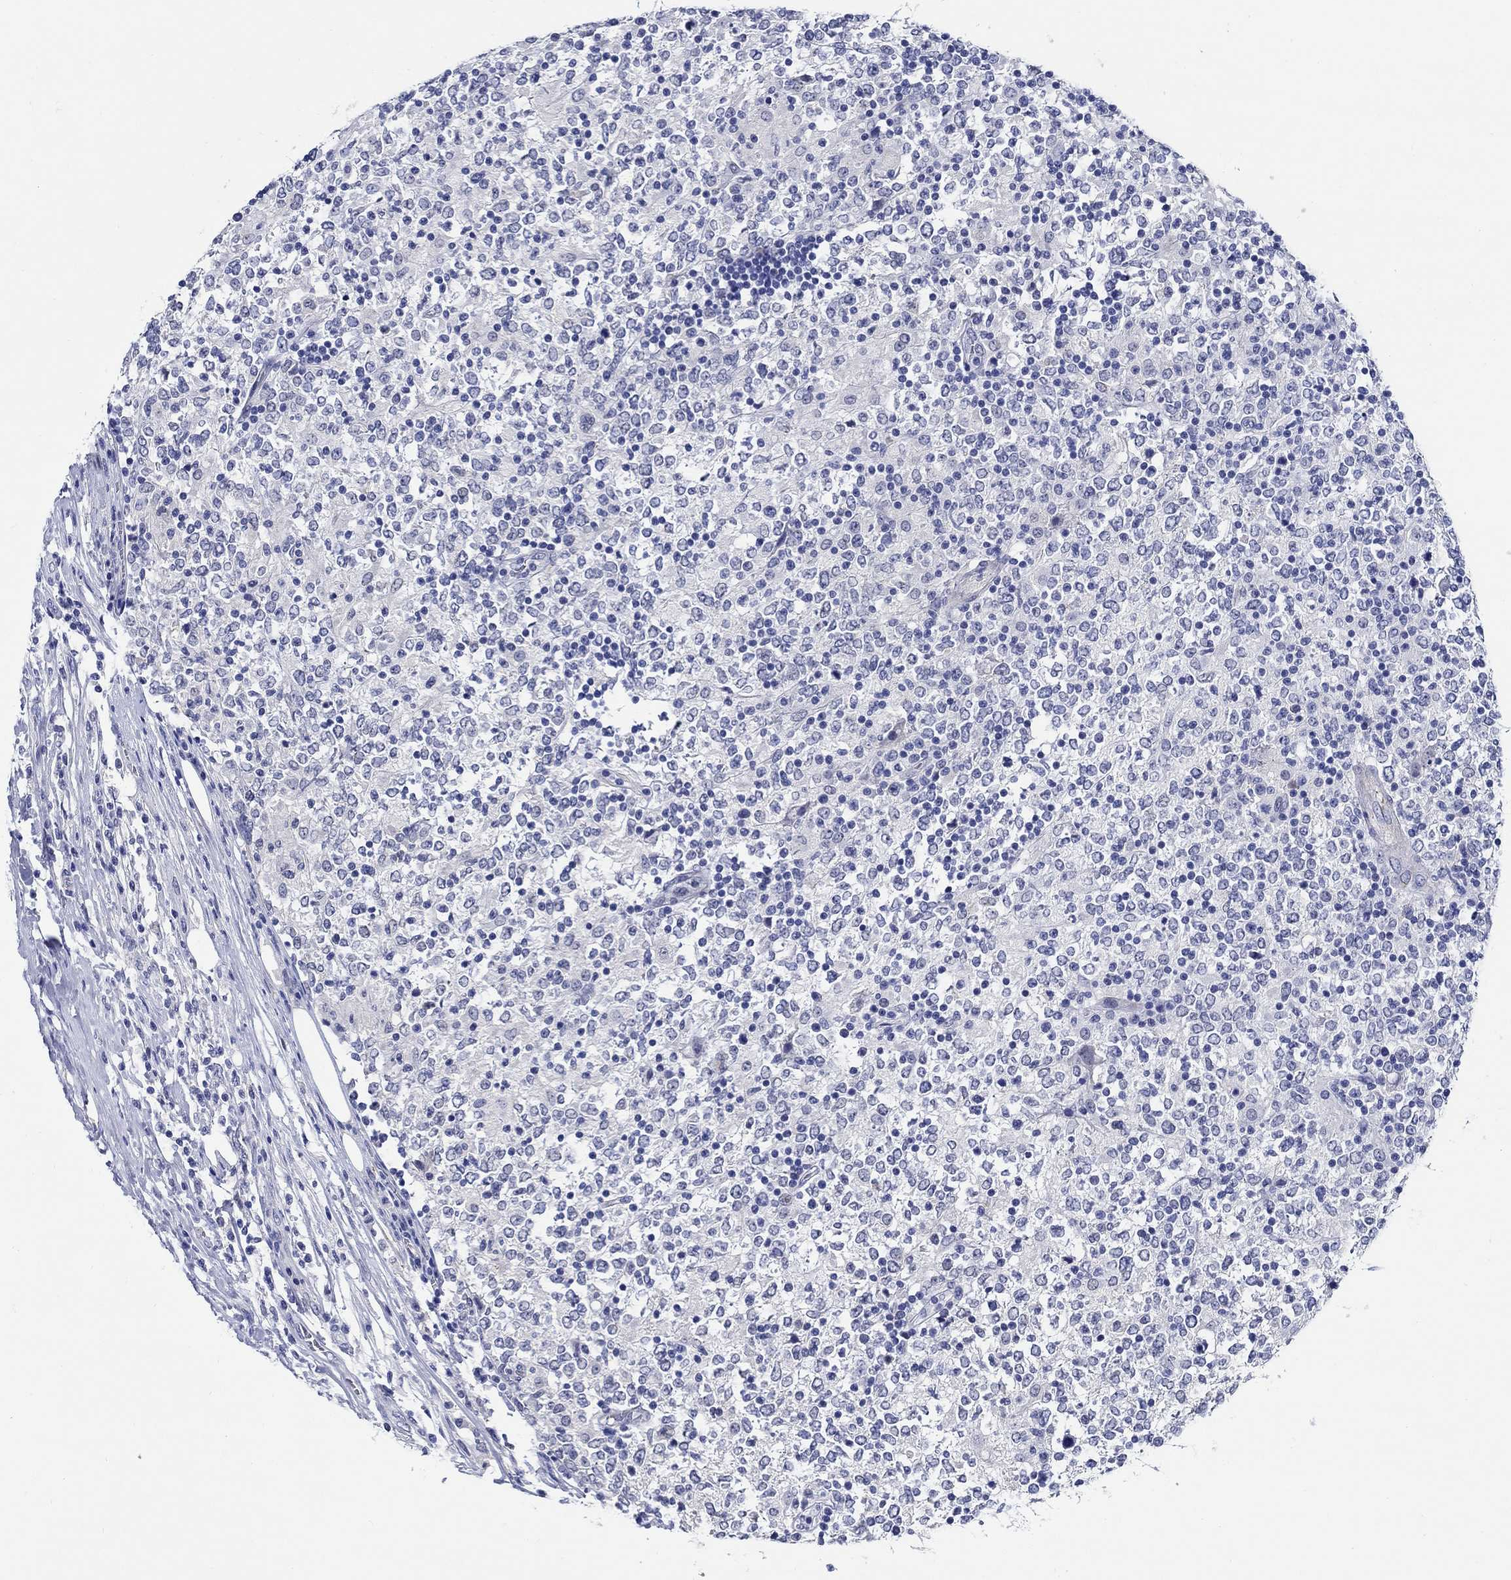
{"staining": {"intensity": "negative", "quantity": "none", "location": "none"}, "tissue": "lymphoma", "cell_type": "Tumor cells", "image_type": "cancer", "snomed": [{"axis": "morphology", "description": "Malignant lymphoma, non-Hodgkin's type, High grade"}, {"axis": "topography", "description": "Lymph node"}], "caption": "High power microscopy photomicrograph of an immunohistochemistry (IHC) micrograph of lymphoma, revealing no significant positivity in tumor cells.", "gene": "MC2R", "patient": {"sex": "female", "age": 84}}